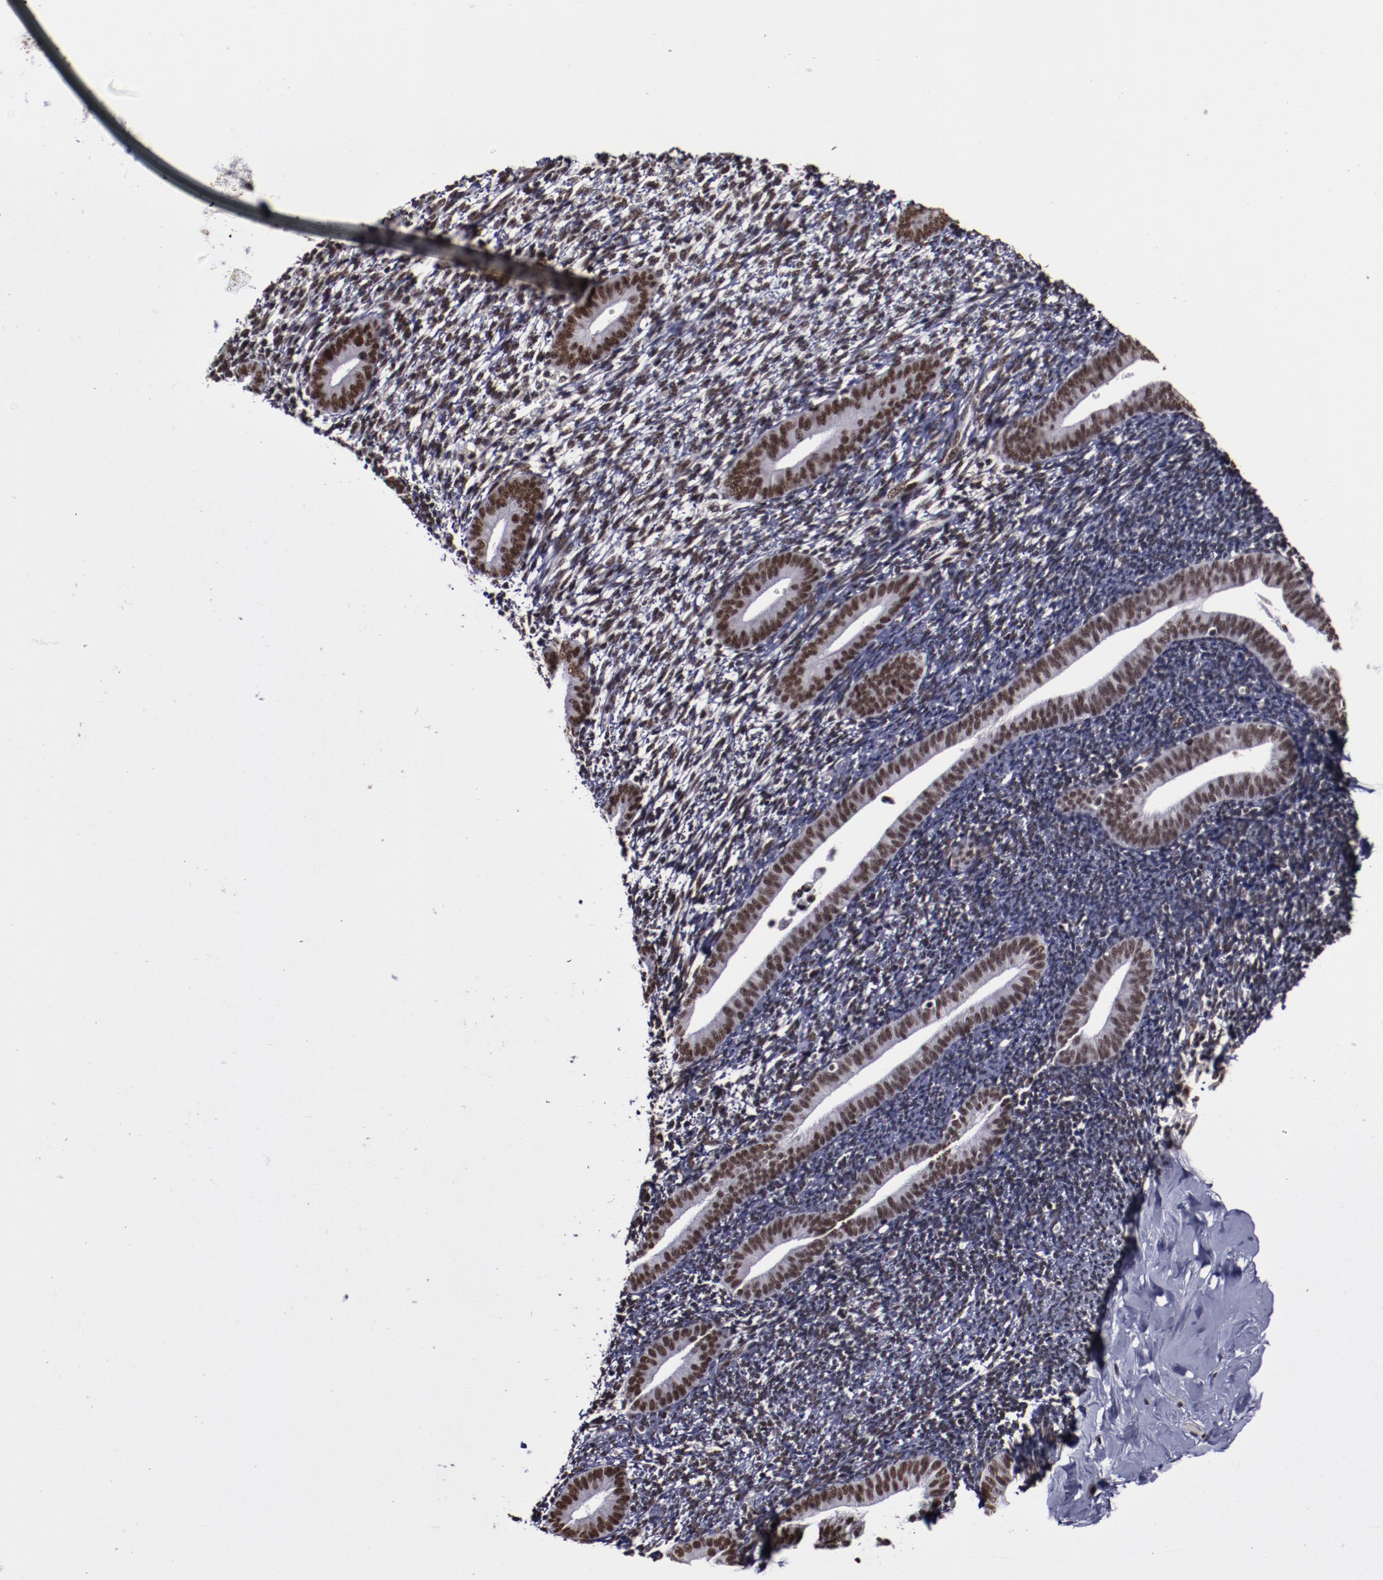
{"staining": {"intensity": "strong", "quantity": ">75%", "location": "nuclear"}, "tissue": "endometrium", "cell_type": "Cells in endometrial stroma", "image_type": "normal", "snomed": [{"axis": "morphology", "description": "Normal tissue, NOS"}, {"axis": "topography", "description": "Smooth muscle"}, {"axis": "topography", "description": "Endometrium"}], "caption": "Immunohistochemical staining of normal human endometrium displays strong nuclear protein positivity in approximately >75% of cells in endometrial stroma.", "gene": "ERH", "patient": {"sex": "female", "age": 57}}